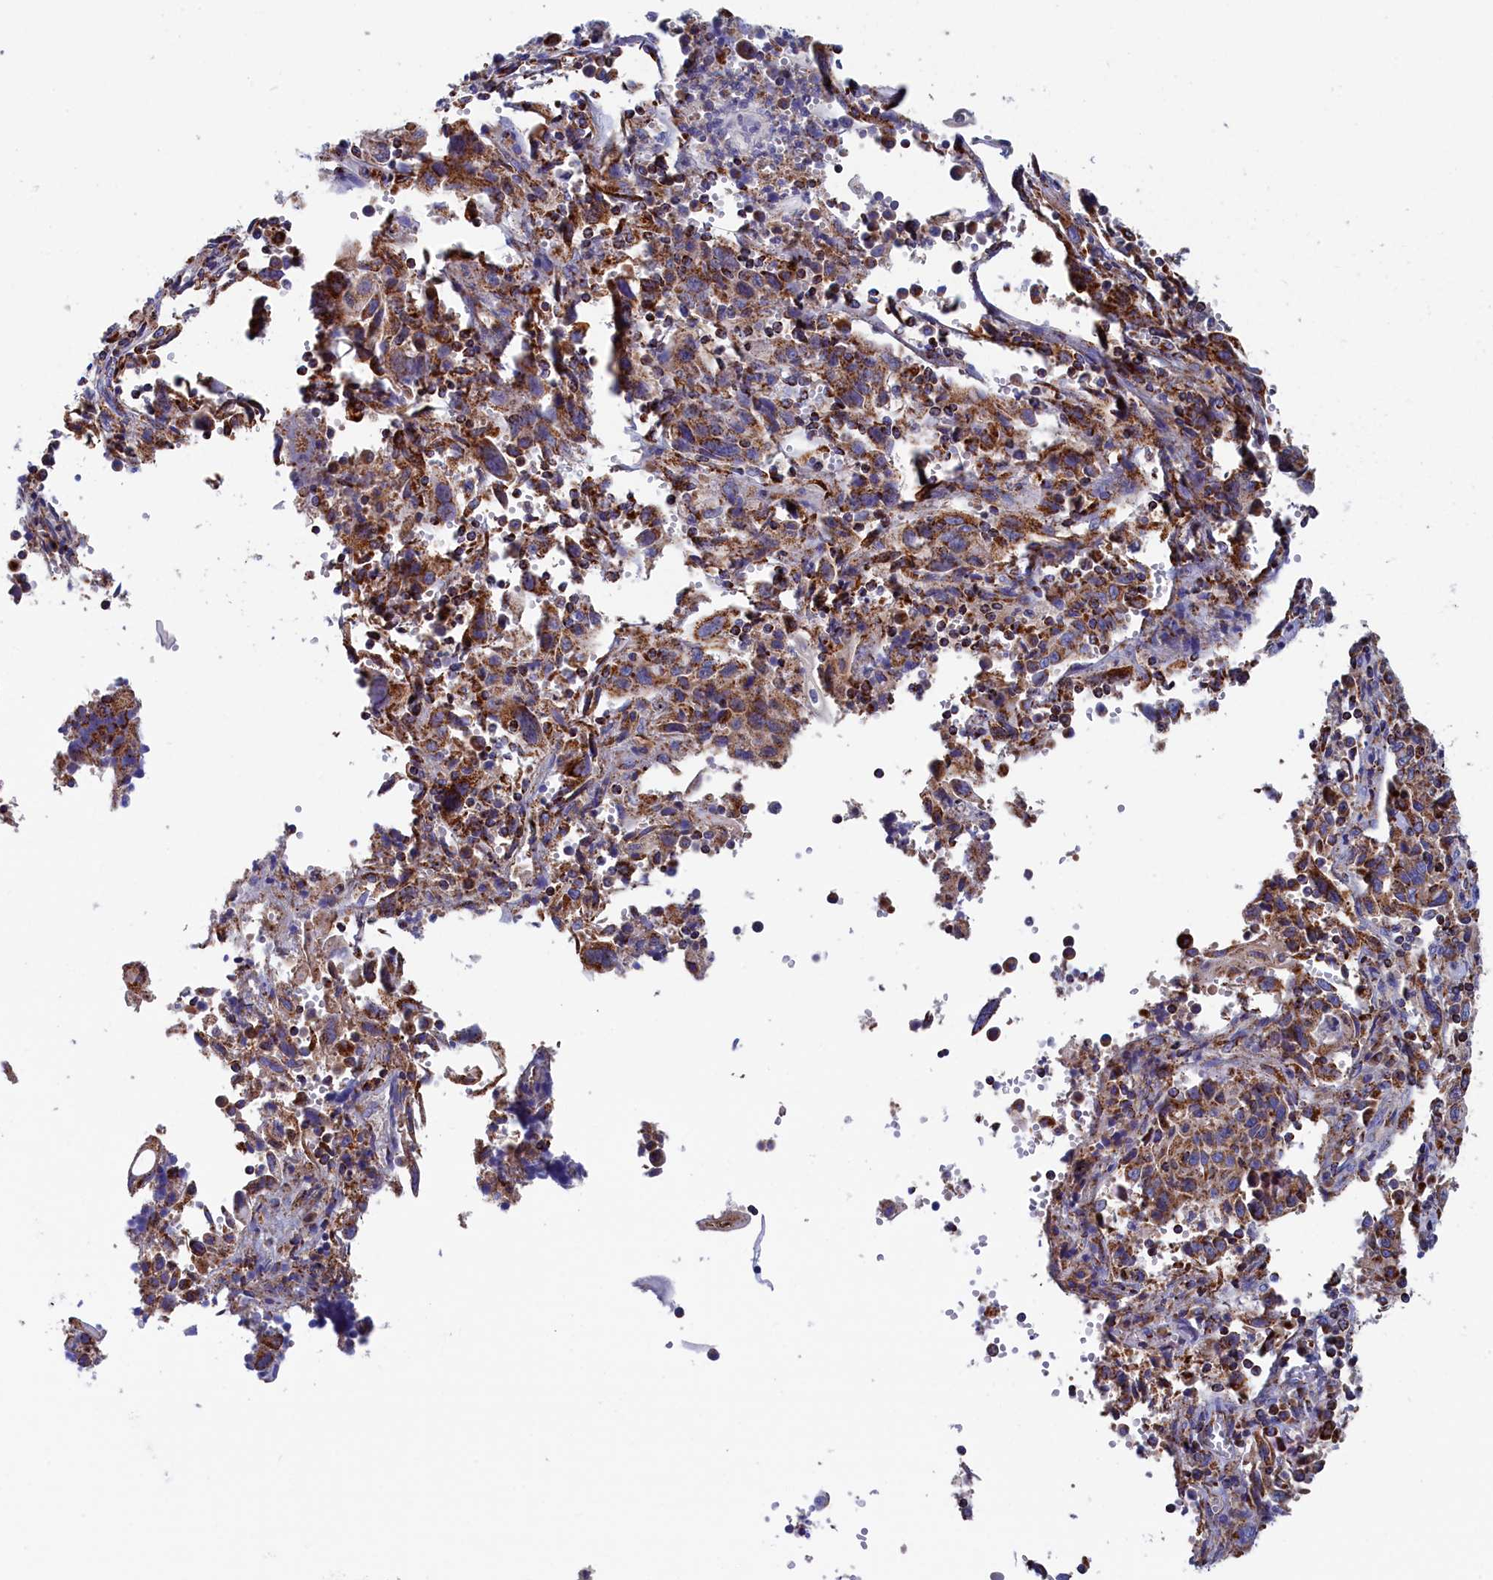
{"staining": {"intensity": "moderate", "quantity": ">75%", "location": "cytoplasmic/membranous"}, "tissue": "cervical cancer", "cell_type": "Tumor cells", "image_type": "cancer", "snomed": [{"axis": "morphology", "description": "Squamous cell carcinoma, NOS"}, {"axis": "topography", "description": "Cervix"}], "caption": "About >75% of tumor cells in human squamous cell carcinoma (cervical) show moderate cytoplasmic/membranous protein expression as visualized by brown immunohistochemical staining.", "gene": "WDR83", "patient": {"sex": "female", "age": 46}}